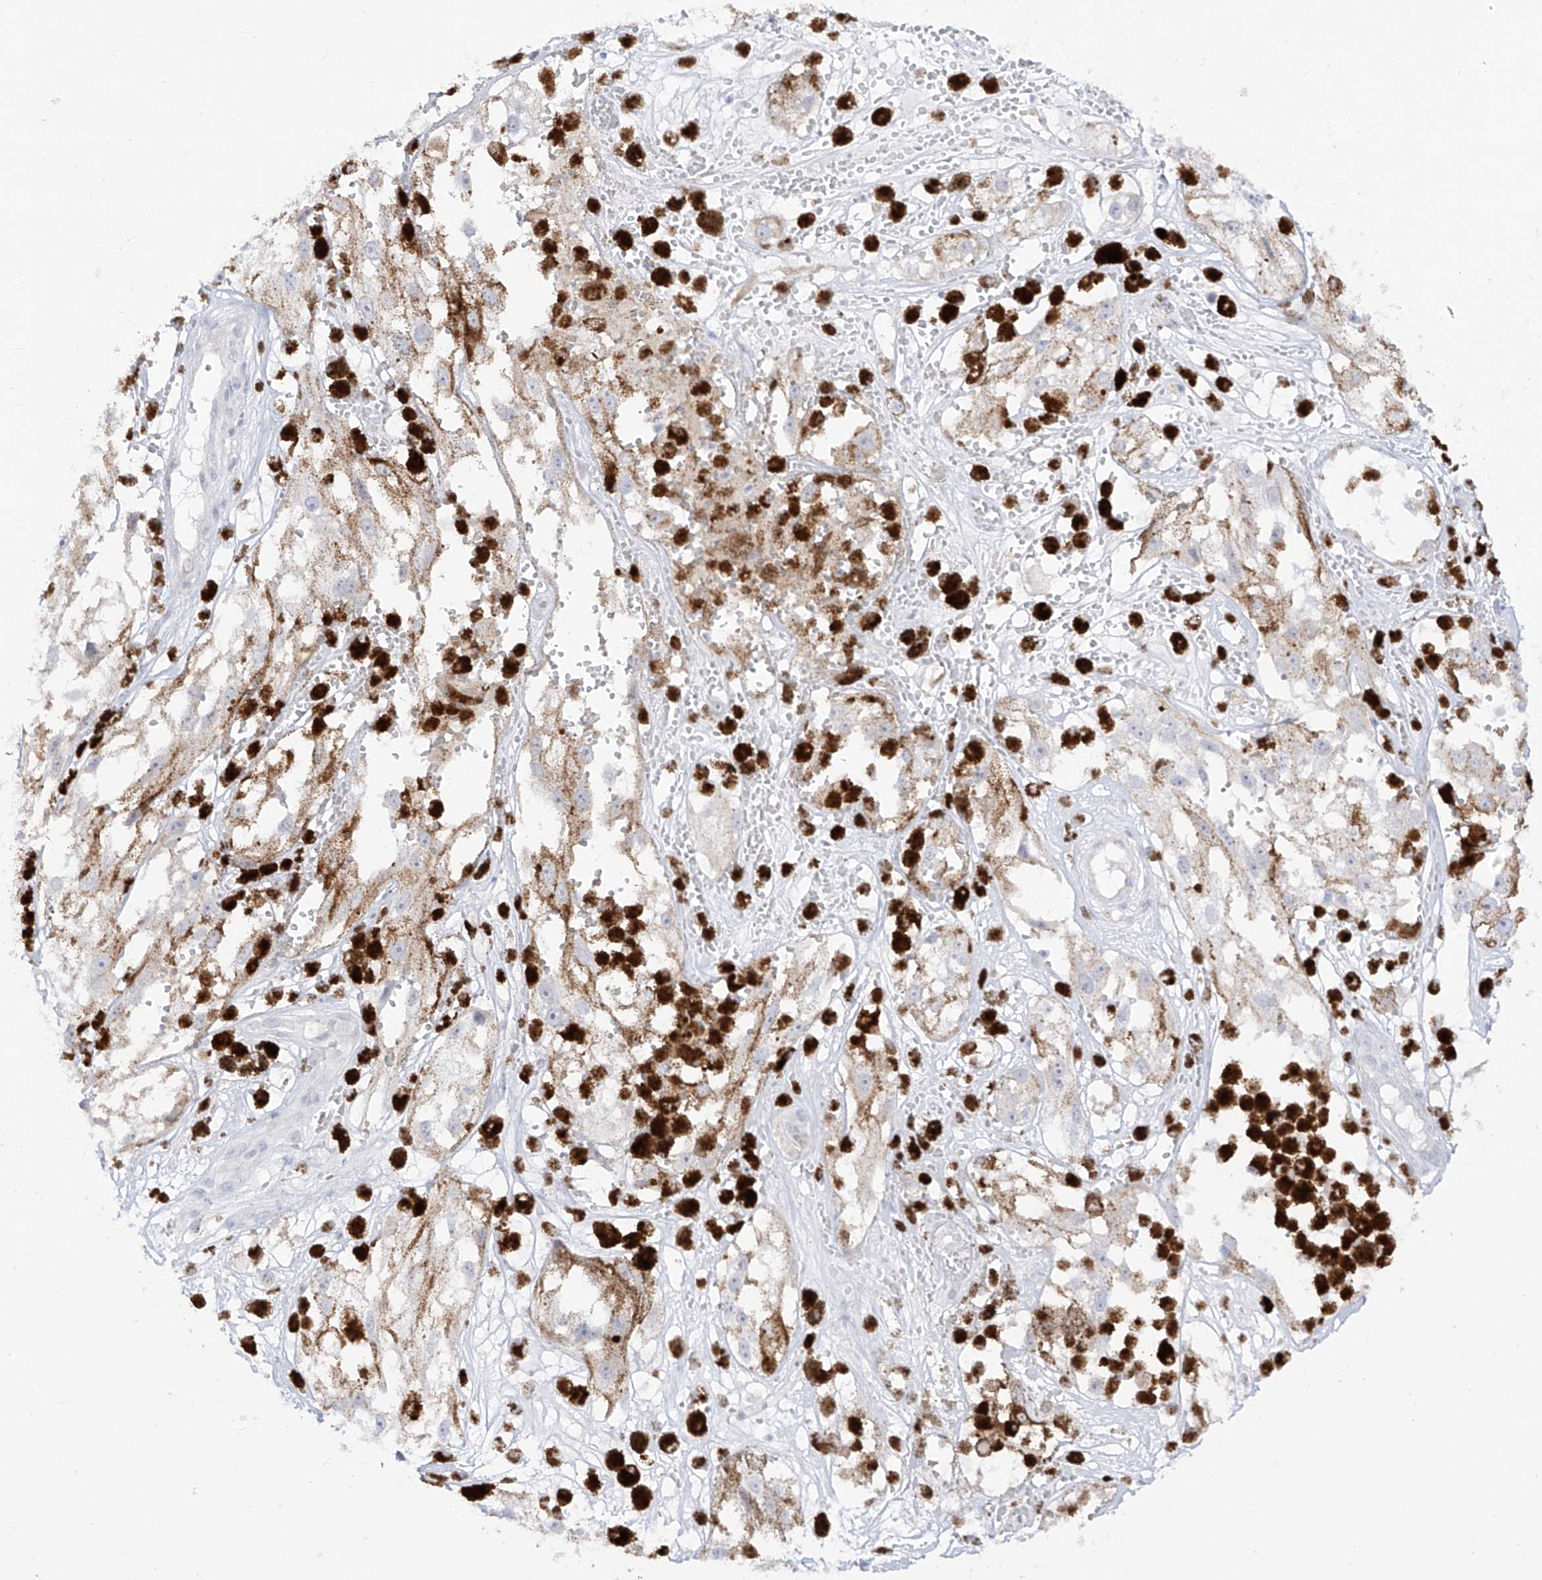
{"staining": {"intensity": "weak", "quantity": "<25%", "location": "cytoplasmic/membranous"}, "tissue": "melanoma", "cell_type": "Tumor cells", "image_type": "cancer", "snomed": [{"axis": "morphology", "description": "Malignant melanoma, NOS"}, {"axis": "topography", "description": "Skin"}], "caption": "Protein analysis of malignant melanoma reveals no significant positivity in tumor cells.", "gene": "DMKN", "patient": {"sex": "male", "age": 88}}